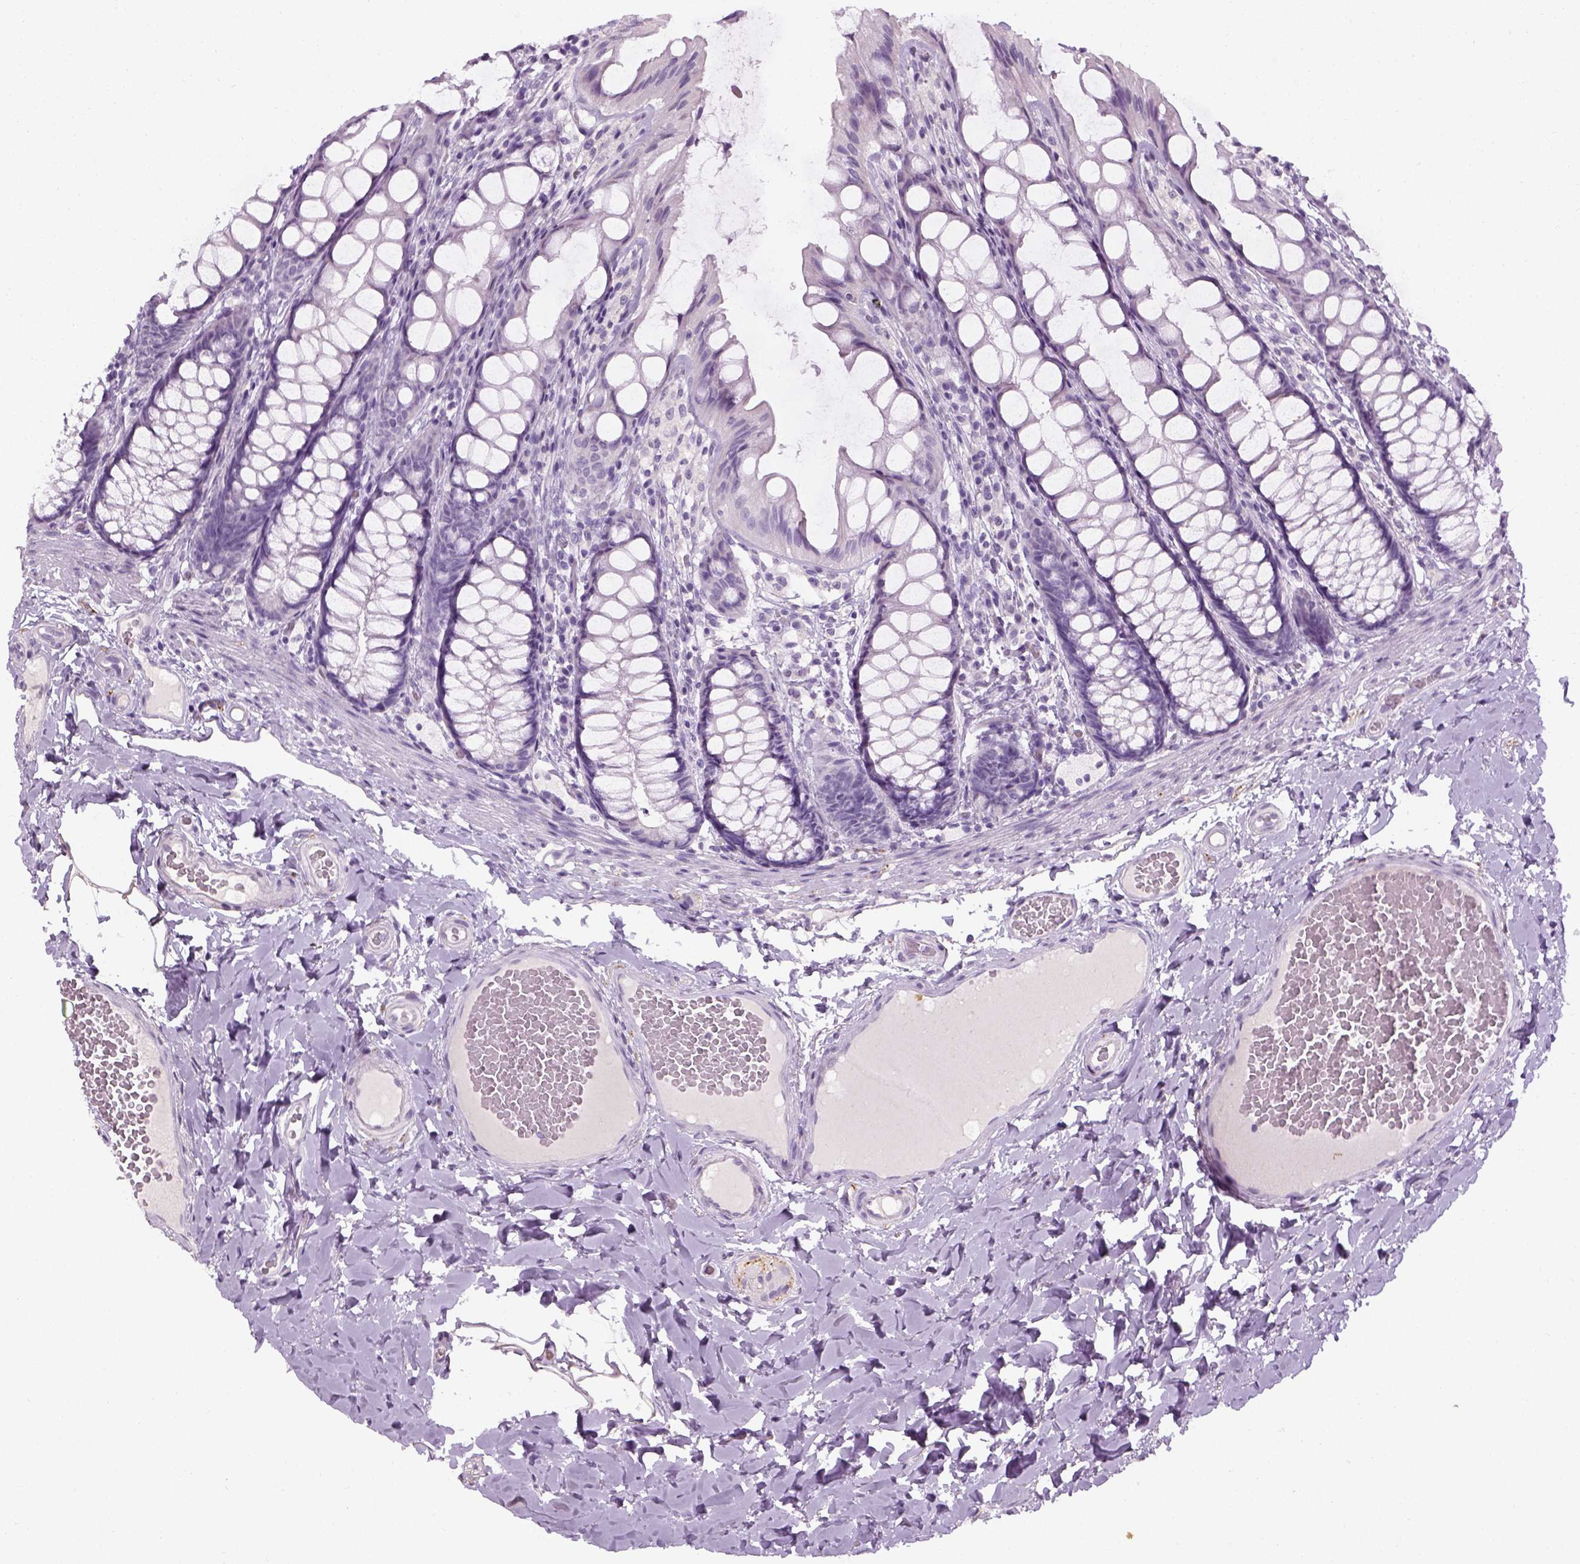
{"staining": {"intensity": "negative", "quantity": "none", "location": "none"}, "tissue": "colon", "cell_type": "Endothelial cells", "image_type": "normal", "snomed": [{"axis": "morphology", "description": "Normal tissue, NOS"}, {"axis": "topography", "description": "Colon"}], "caption": "IHC photomicrograph of unremarkable human colon stained for a protein (brown), which exhibits no expression in endothelial cells. (Stains: DAB (3,3'-diaminobenzidine) immunohistochemistry (IHC) with hematoxylin counter stain, Microscopy: brightfield microscopy at high magnification).", "gene": "TH", "patient": {"sex": "male", "age": 47}}